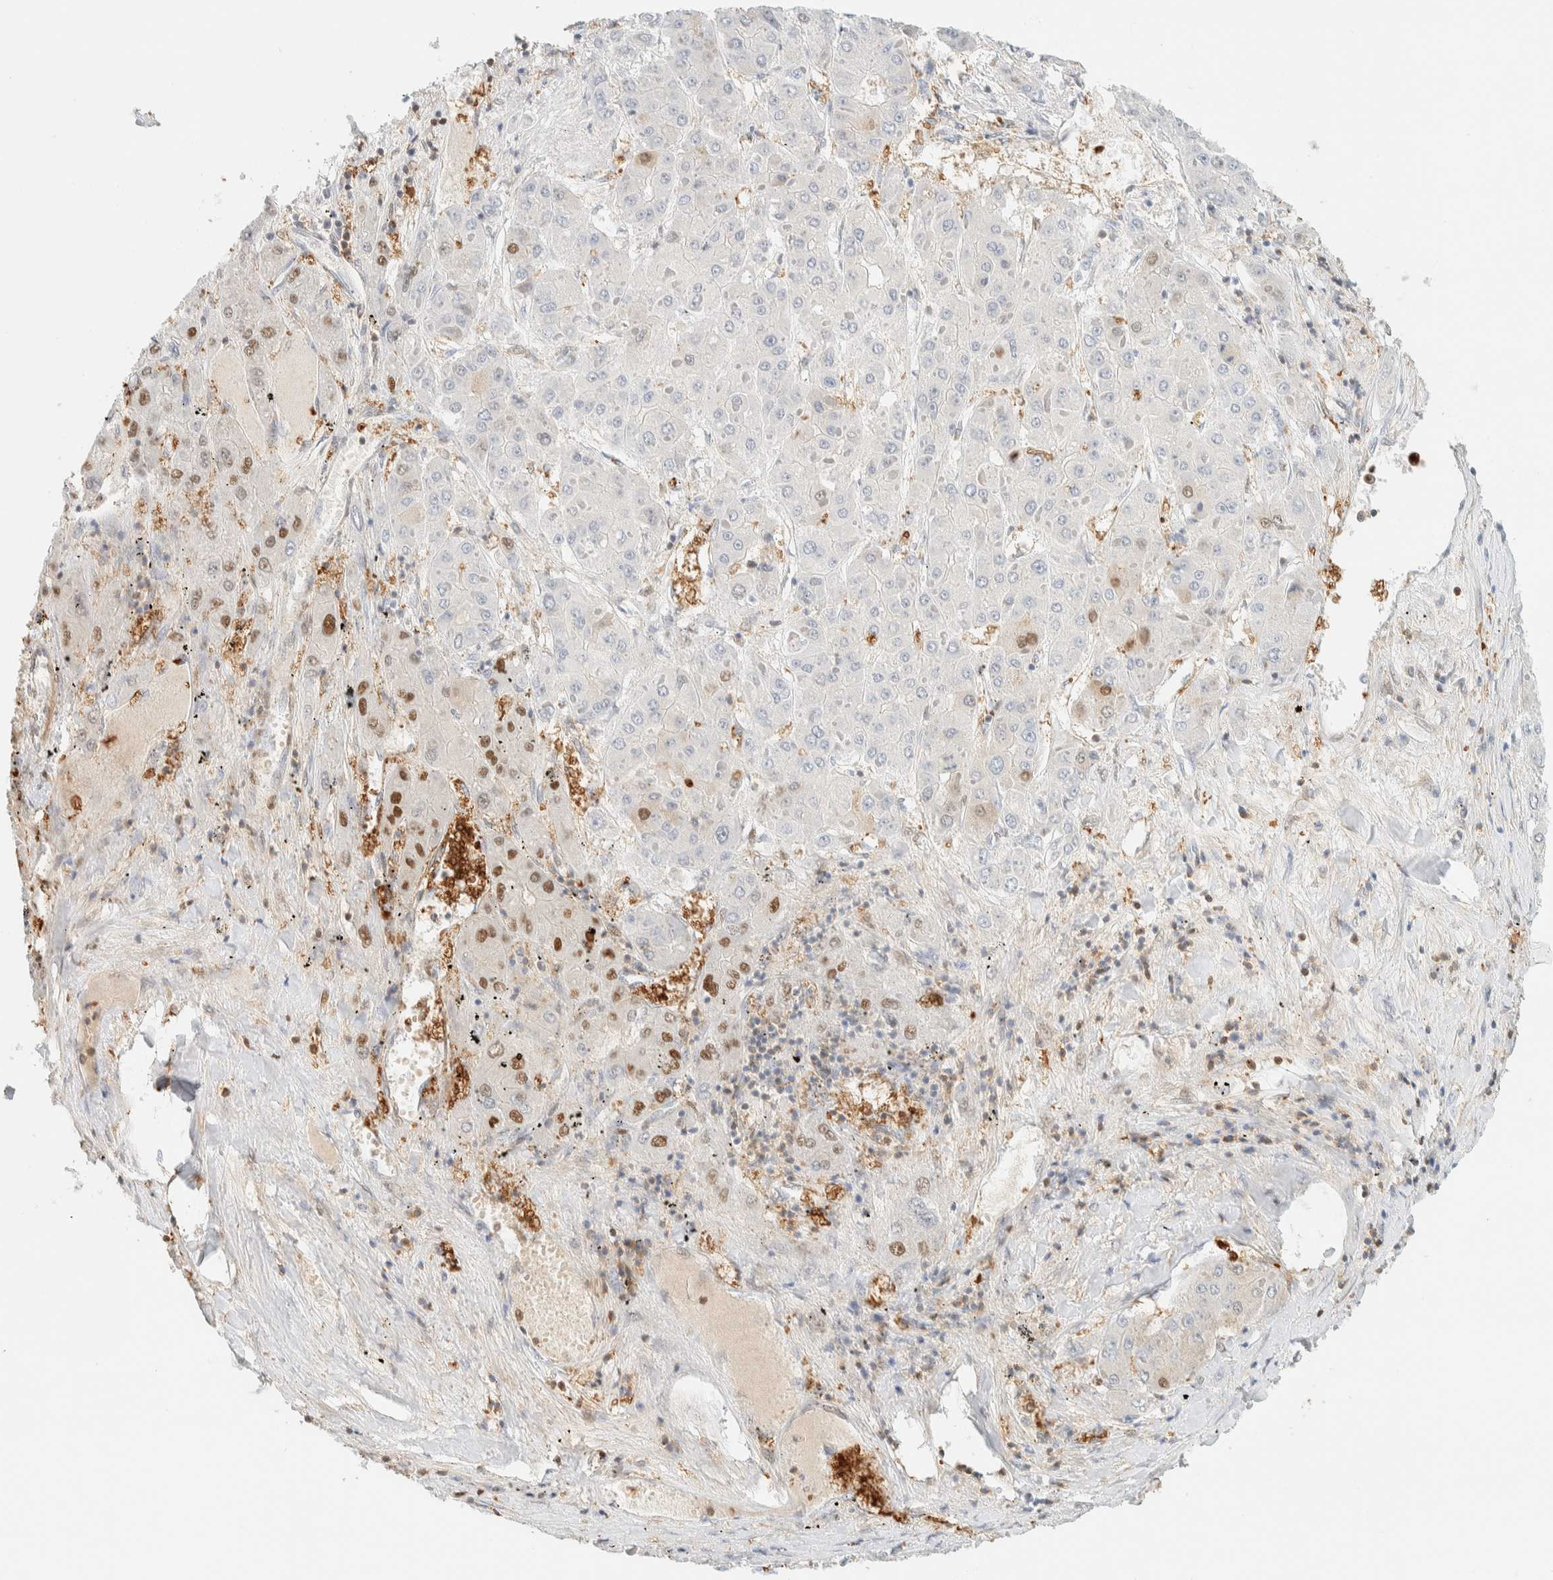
{"staining": {"intensity": "moderate", "quantity": "<25%", "location": "nuclear"}, "tissue": "liver cancer", "cell_type": "Tumor cells", "image_type": "cancer", "snomed": [{"axis": "morphology", "description": "Carcinoma, Hepatocellular, NOS"}, {"axis": "topography", "description": "Liver"}], "caption": "Protein staining of hepatocellular carcinoma (liver) tissue demonstrates moderate nuclear staining in about <25% of tumor cells. Using DAB (brown) and hematoxylin (blue) stains, captured at high magnification using brightfield microscopy.", "gene": "ZBTB37", "patient": {"sex": "female", "age": 73}}